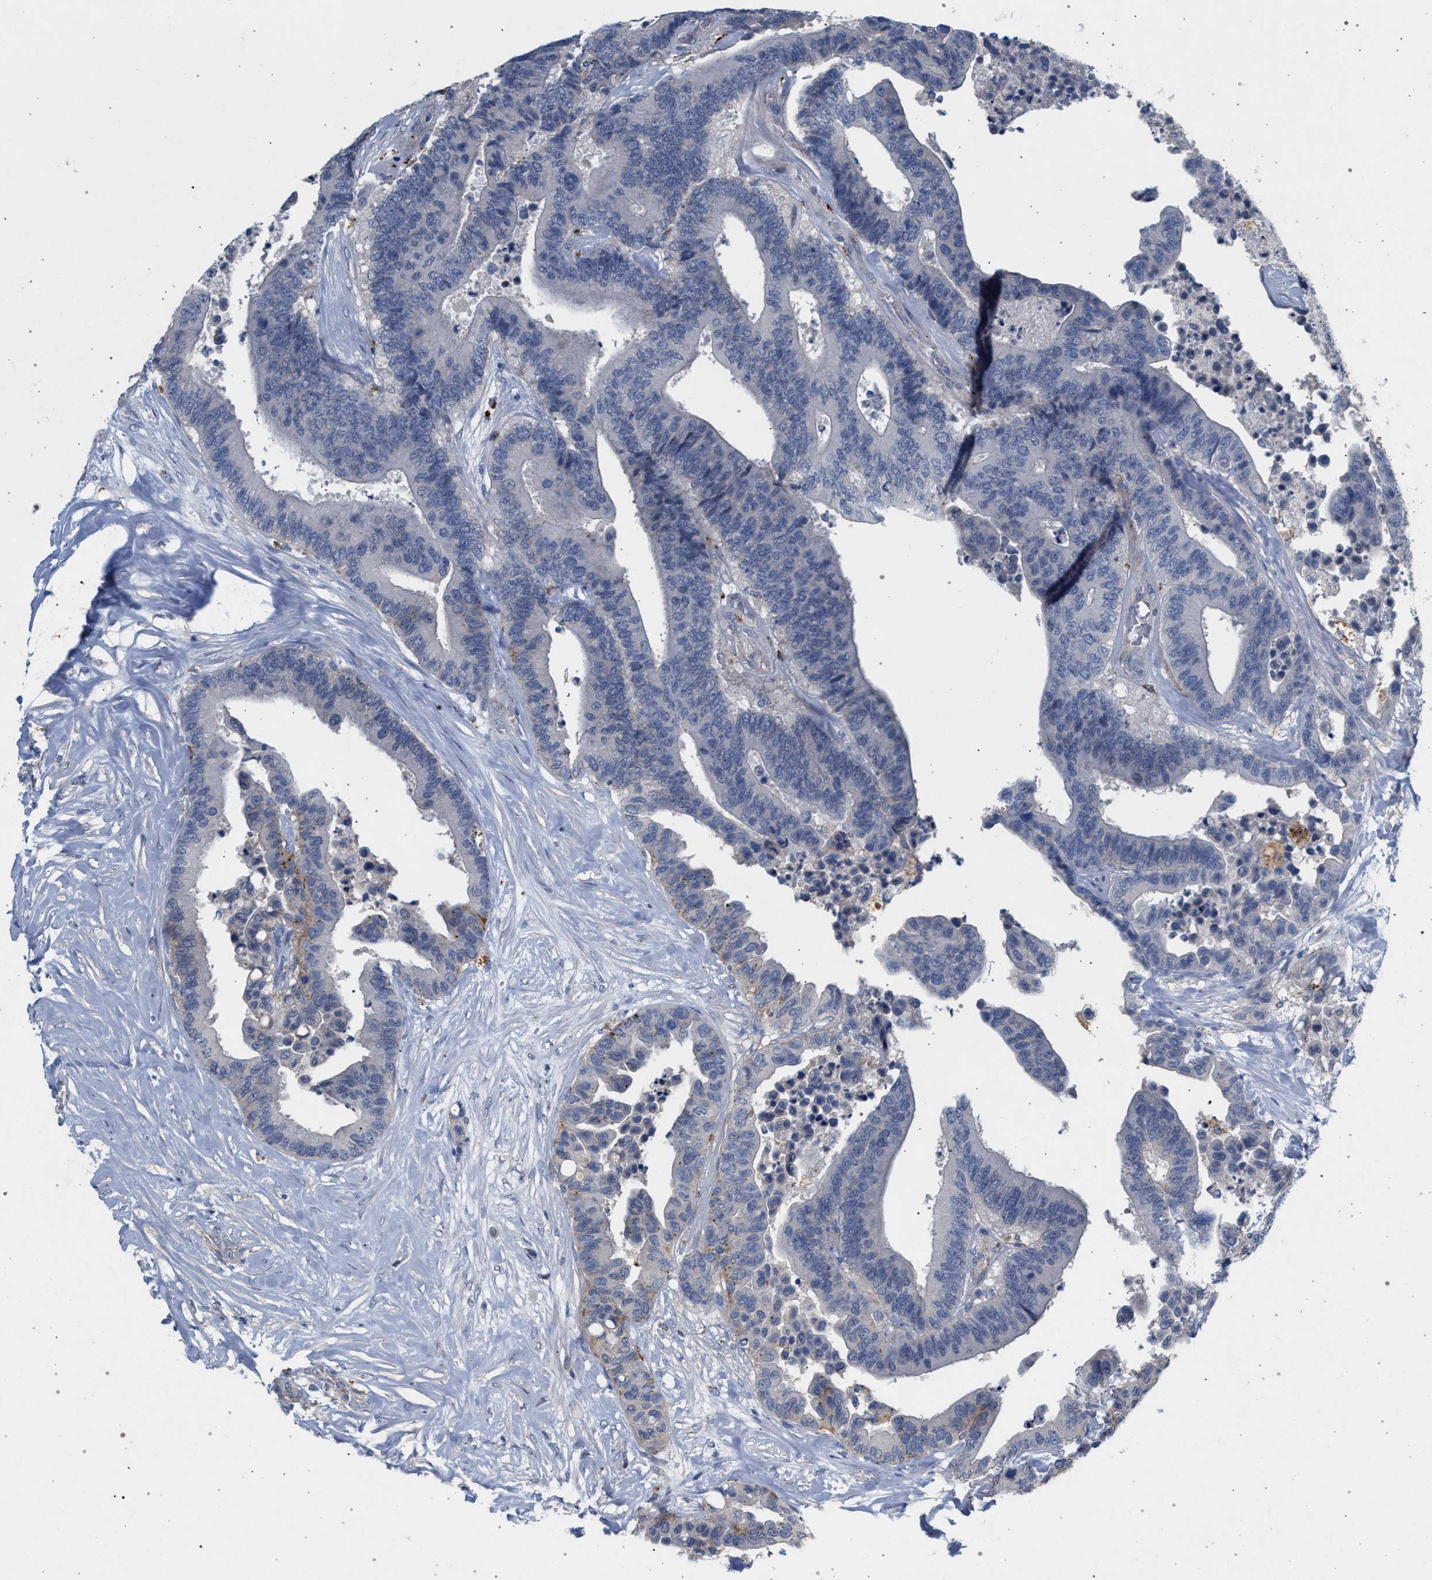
{"staining": {"intensity": "negative", "quantity": "none", "location": "none"}, "tissue": "colorectal cancer", "cell_type": "Tumor cells", "image_type": "cancer", "snomed": [{"axis": "morphology", "description": "Normal tissue, NOS"}, {"axis": "morphology", "description": "Adenocarcinoma, NOS"}, {"axis": "topography", "description": "Colon"}], "caption": "This is a image of immunohistochemistry staining of colorectal cancer, which shows no expression in tumor cells.", "gene": "MAMDC2", "patient": {"sex": "male", "age": 82}}